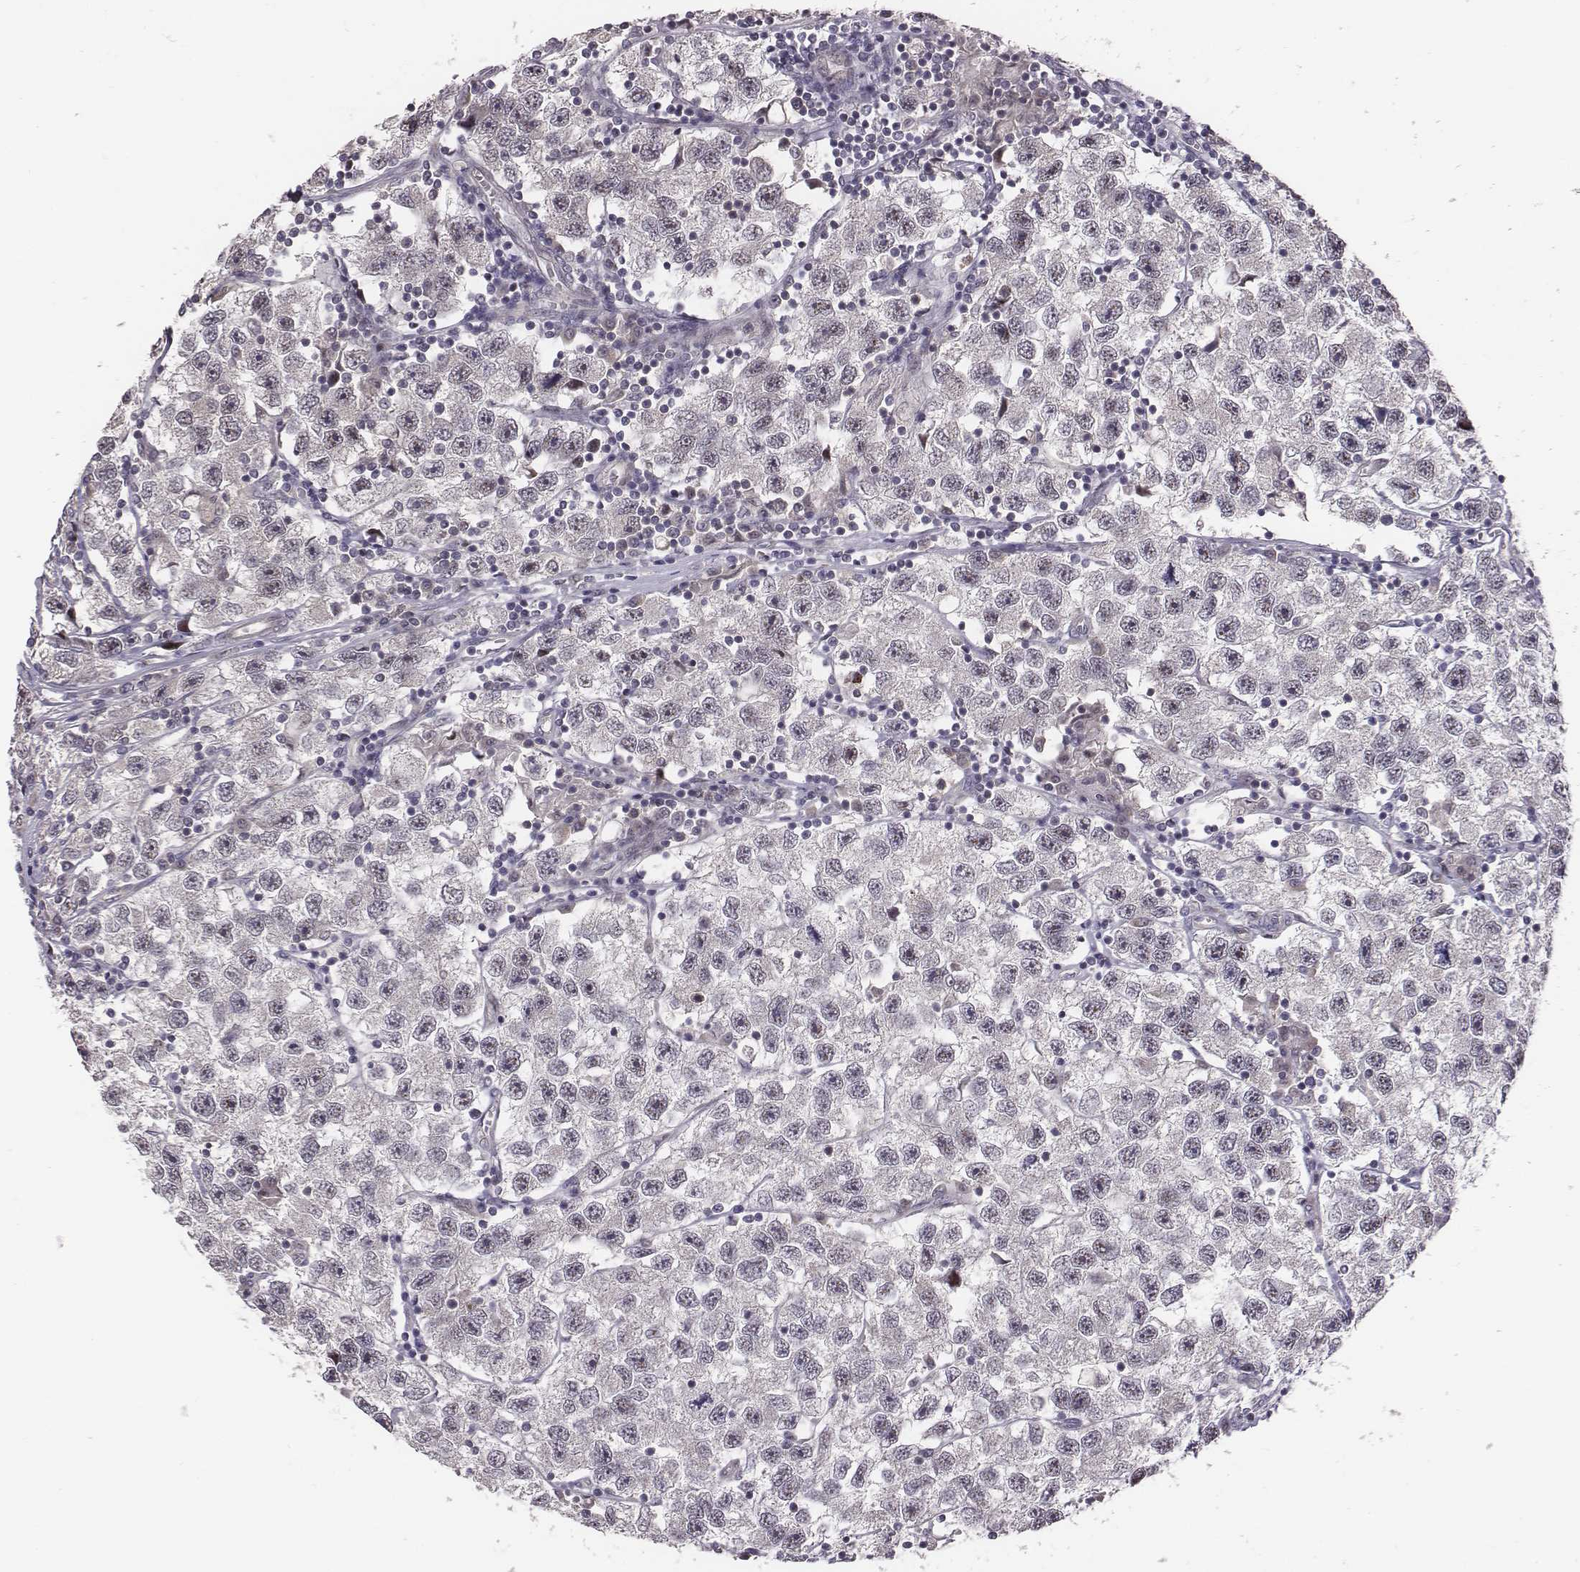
{"staining": {"intensity": "negative", "quantity": "none", "location": "none"}, "tissue": "testis cancer", "cell_type": "Tumor cells", "image_type": "cancer", "snomed": [{"axis": "morphology", "description": "Seminoma, NOS"}, {"axis": "topography", "description": "Testis"}], "caption": "Immunohistochemical staining of testis cancer (seminoma) displays no significant positivity in tumor cells.", "gene": "SMURF2", "patient": {"sex": "male", "age": 26}}